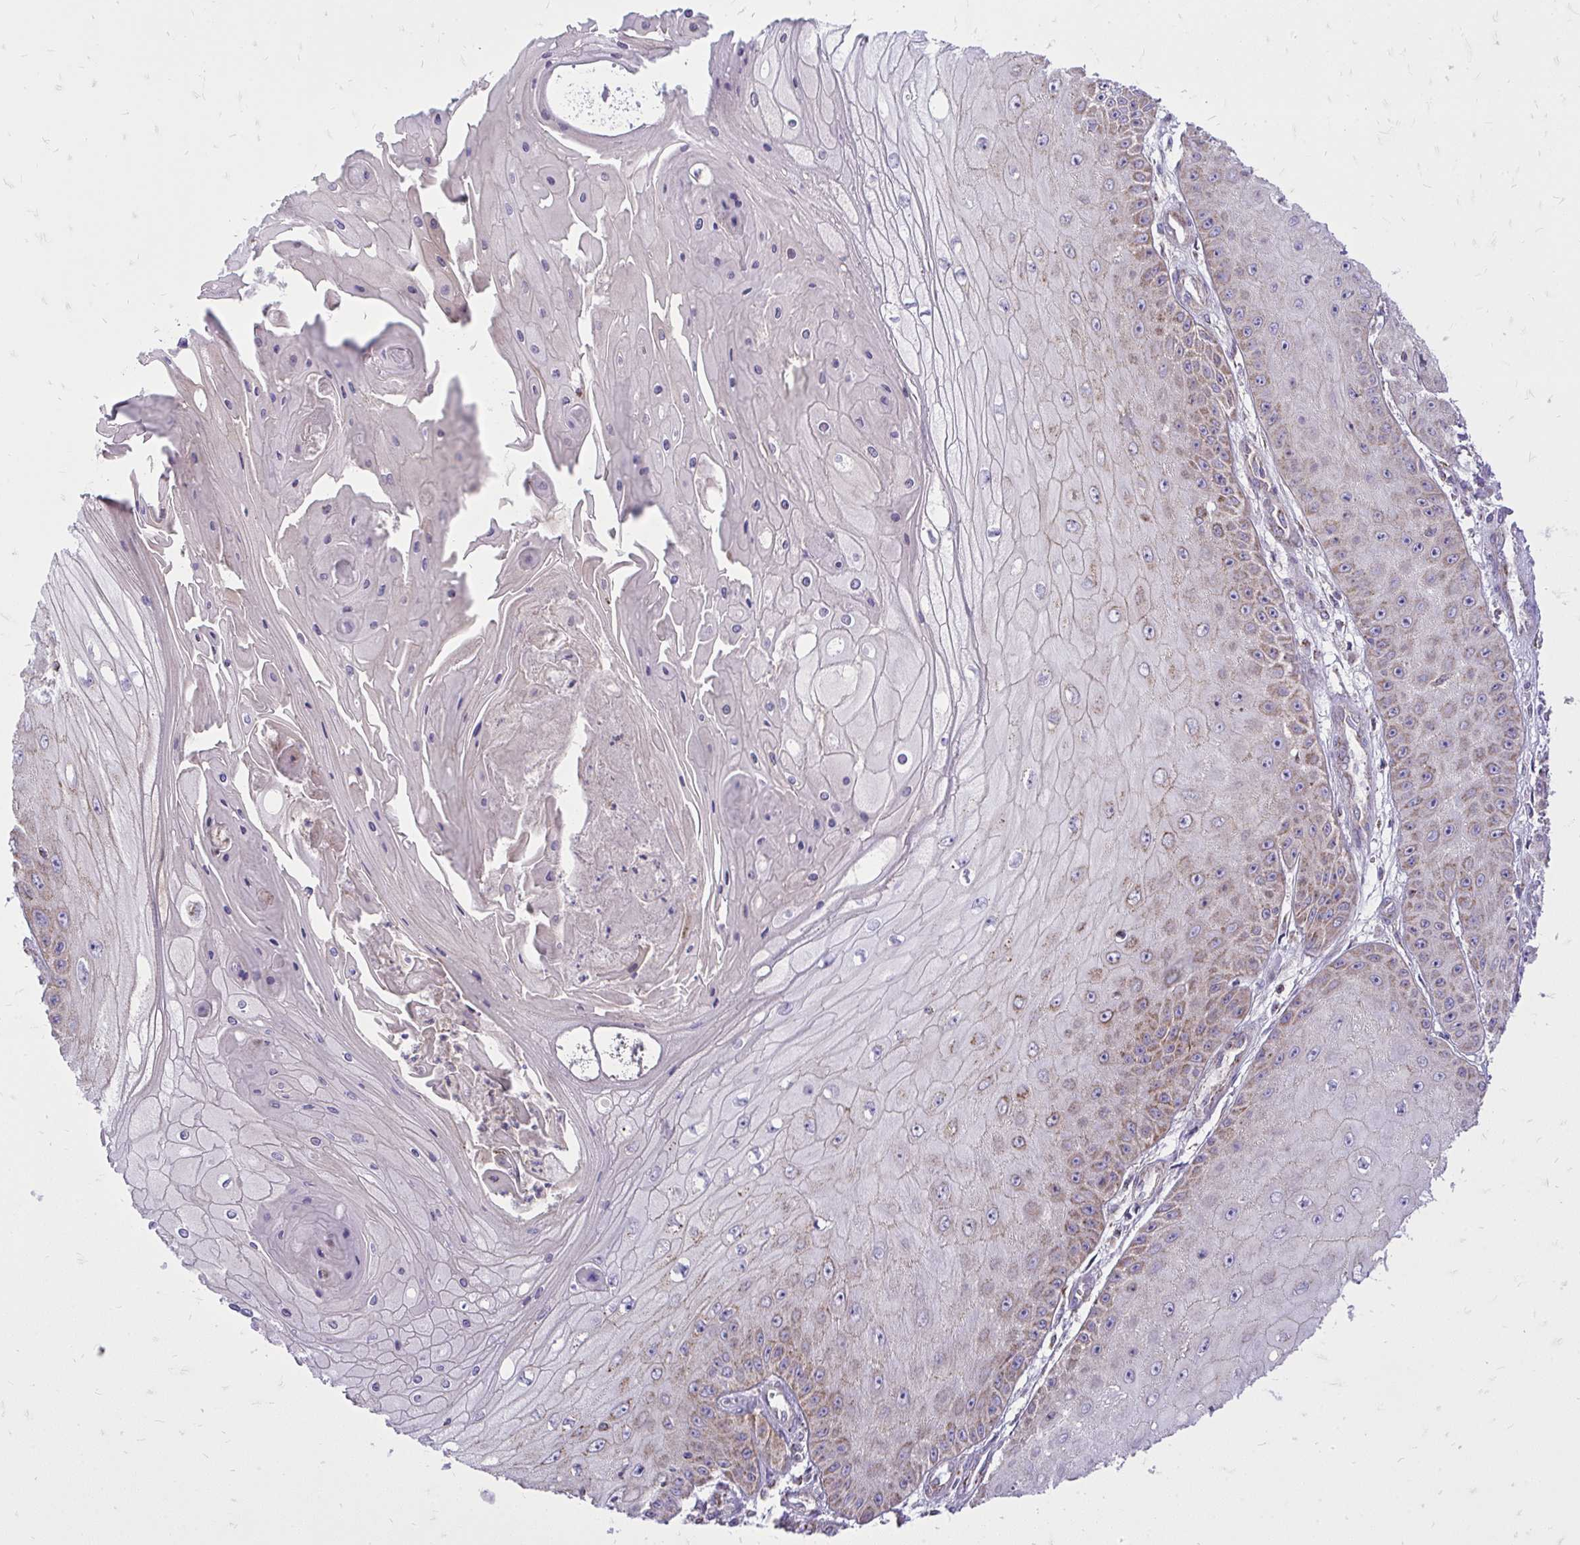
{"staining": {"intensity": "weak", "quantity": "25%-75%", "location": "cytoplasmic/membranous"}, "tissue": "skin cancer", "cell_type": "Tumor cells", "image_type": "cancer", "snomed": [{"axis": "morphology", "description": "Squamous cell carcinoma, NOS"}, {"axis": "topography", "description": "Skin"}], "caption": "Immunohistochemical staining of human skin cancer (squamous cell carcinoma) displays weak cytoplasmic/membranous protein staining in about 25%-75% of tumor cells.", "gene": "SPTBN2", "patient": {"sex": "male", "age": 70}}